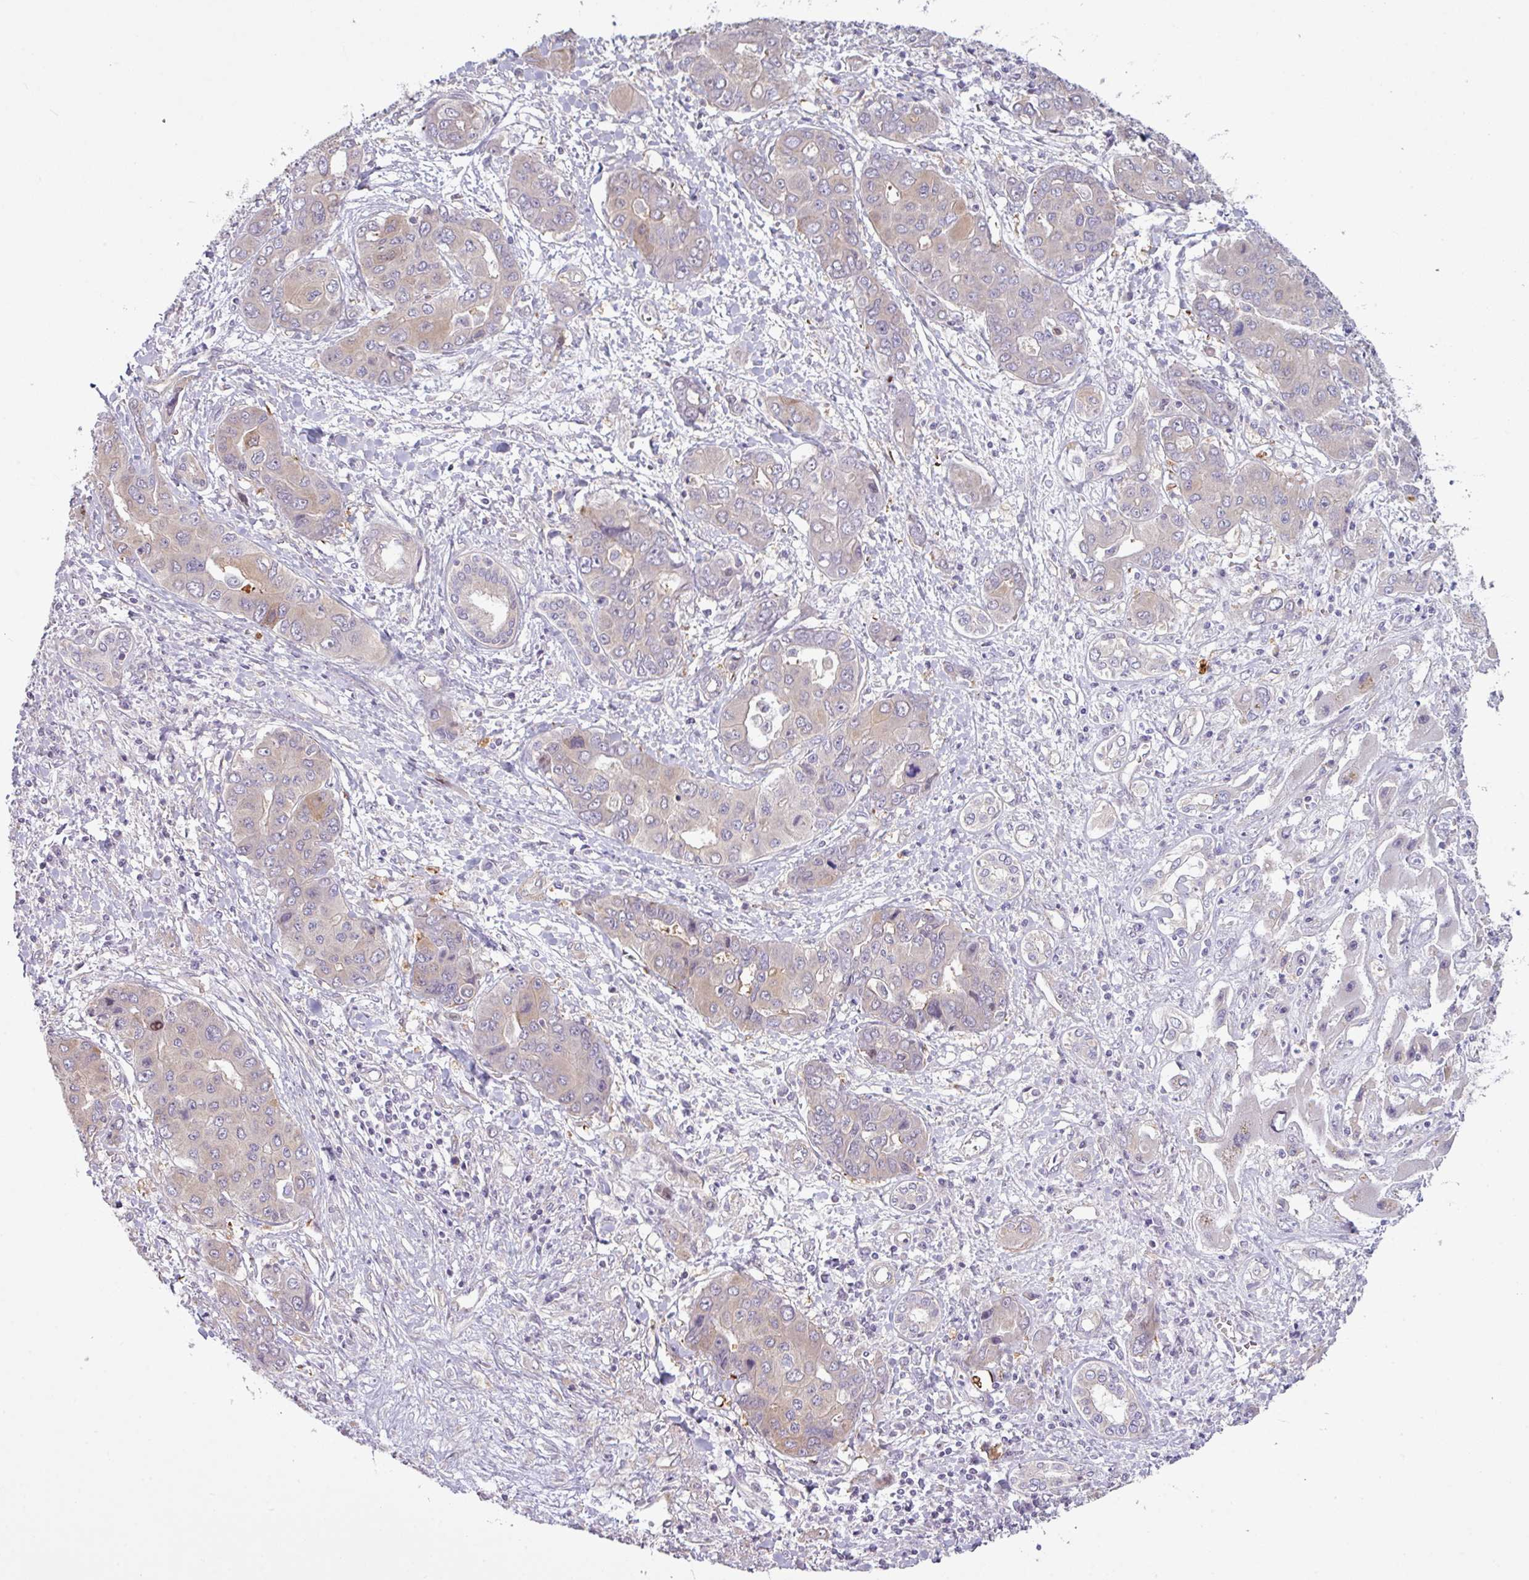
{"staining": {"intensity": "weak", "quantity": "<25%", "location": "cytoplasmic/membranous"}, "tissue": "liver cancer", "cell_type": "Tumor cells", "image_type": "cancer", "snomed": [{"axis": "morphology", "description": "Cholangiocarcinoma"}, {"axis": "topography", "description": "Liver"}], "caption": "This is an immunohistochemistry (IHC) histopathology image of human liver cholangiocarcinoma. There is no expression in tumor cells.", "gene": "CAMK2B", "patient": {"sex": "male", "age": 67}}